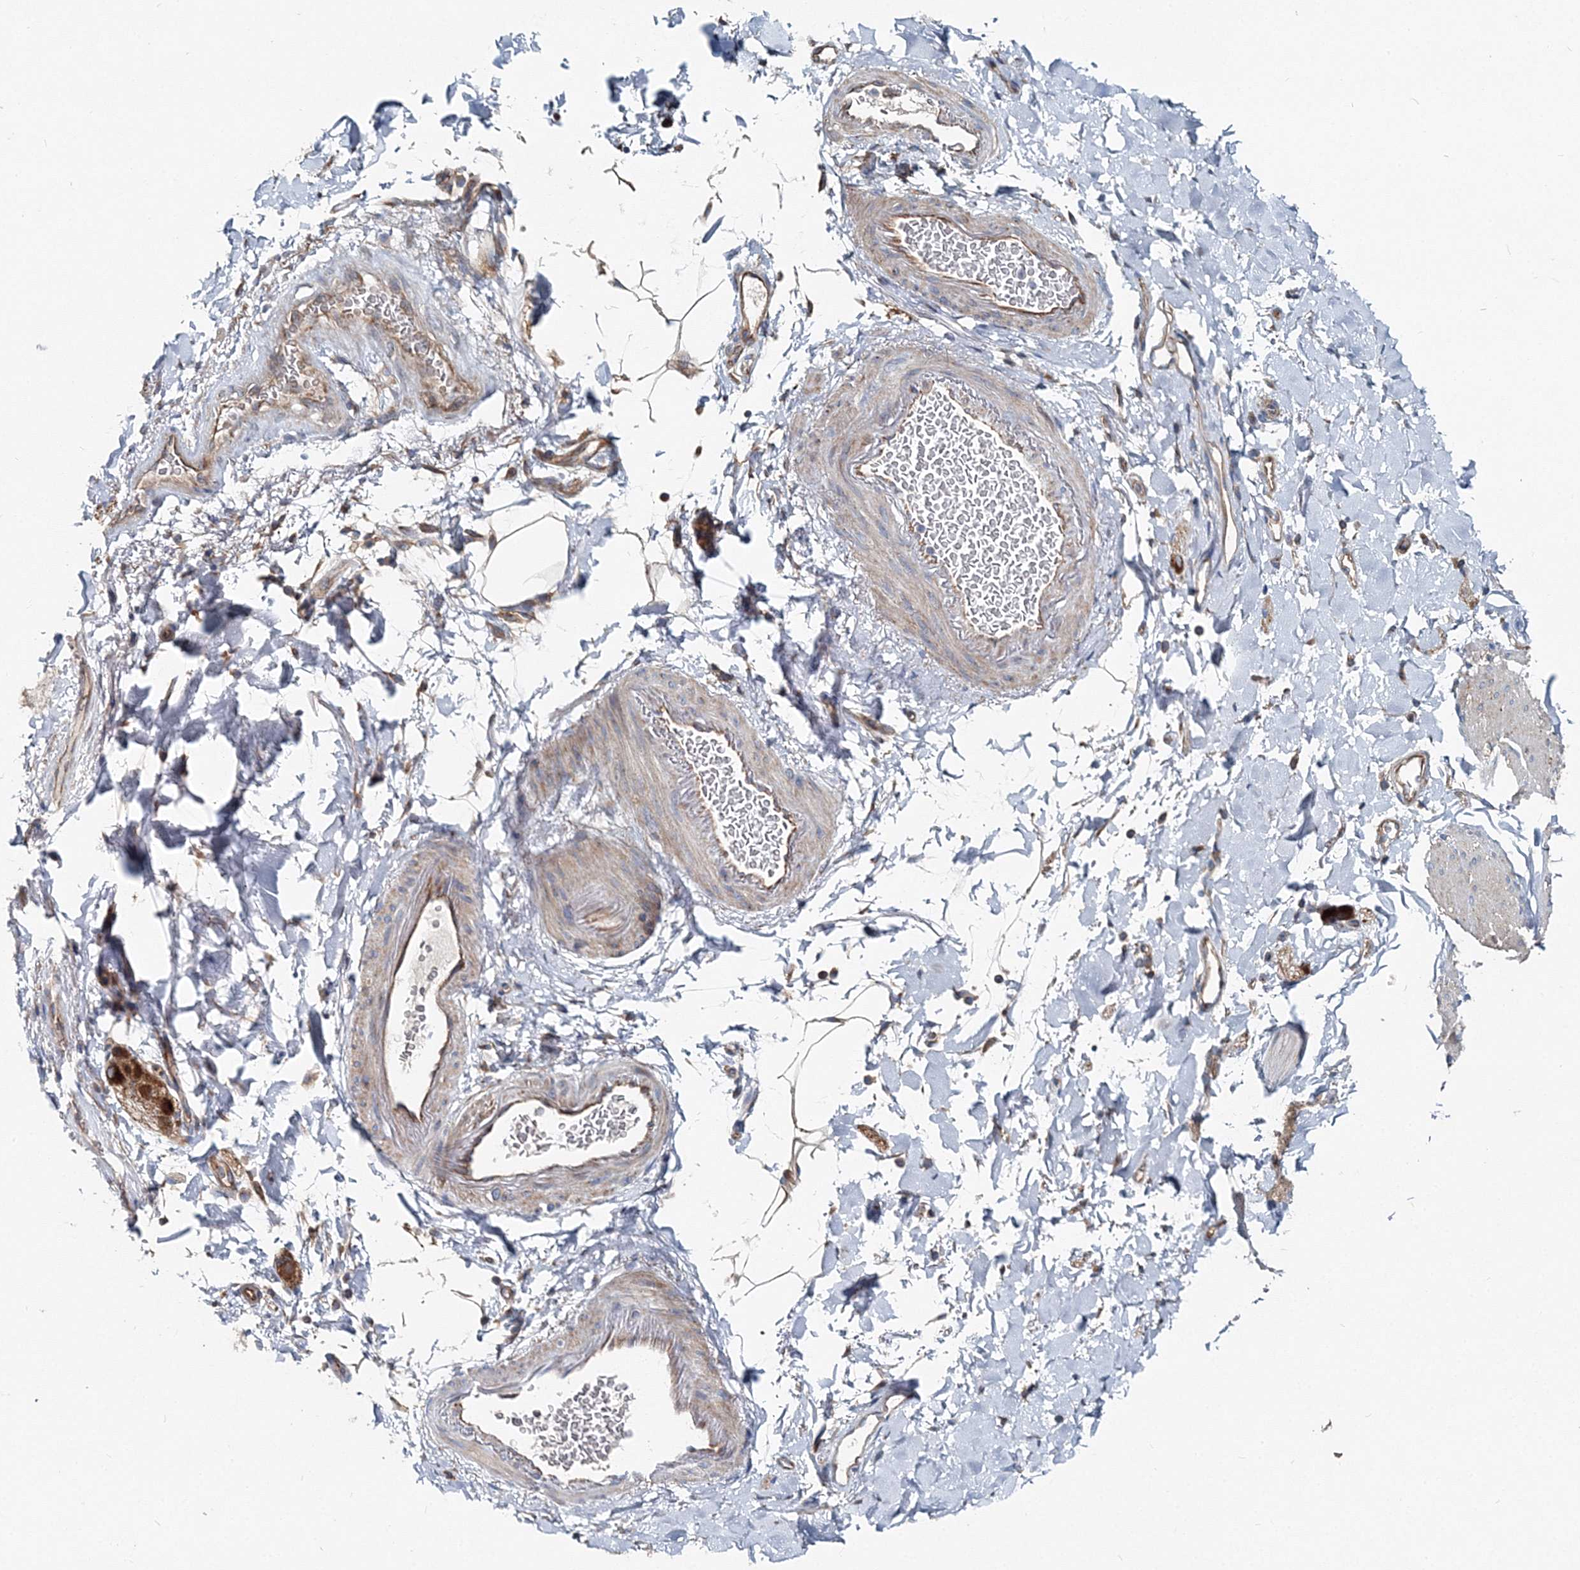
{"staining": {"intensity": "weak", "quantity": "<25%", "location": "cytoplasmic/membranous"}, "tissue": "smooth muscle", "cell_type": "Smooth muscle cells", "image_type": "normal", "snomed": [{"axis": "morphology", "description": "Normal tissue, NOS"}, {"axis": "topography", "description": "Smooth muscle"}, {"axis": "topography", "description": "Small intestine"}], "caption": "Immunohistochemistry histopathology image of unremarkable human smooth muscle stained for a protein (brown), which exhibits no expression in smooth muscle cells. (DAB IHC, high magnification).", "gene": "MPHOSPH9", "patient": {"sex": "female", "age": 84}}